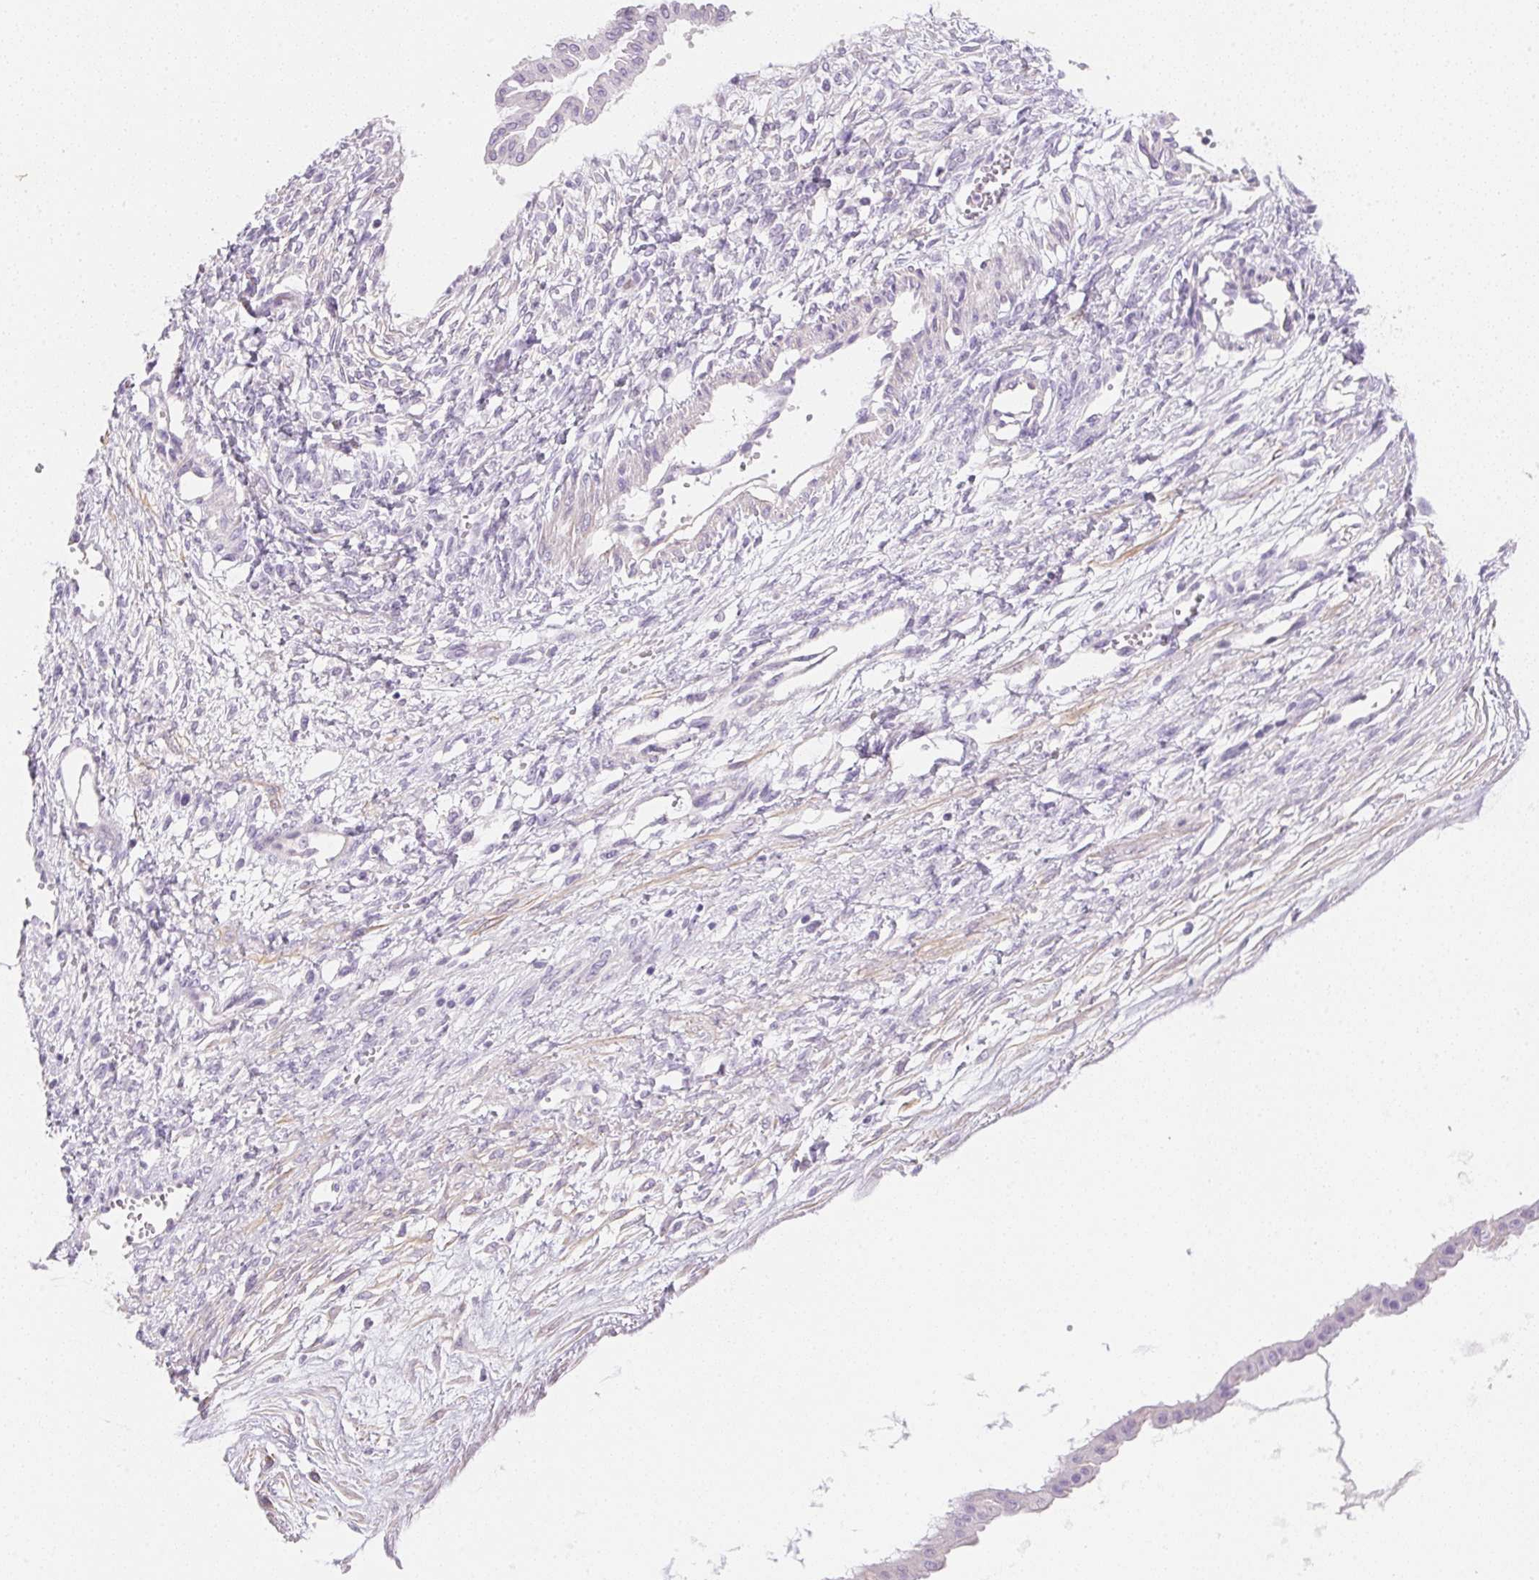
{"staining": {"intensity": "negative", "quantity": "none", "location": "none"}, "tissue": "ovarian cancer", "cell_type": "Tumor cells", "image_type": "cancer", "snomed": [{"axis": "morphology", "description": "Cystadenocarcinoma, mucinous, NOS"}, {"axis": "topography", "description": "Ovary"}], "caption": "IHC histopathology image of neoplastic tissue: human ovarian cancer stained with DAB (3,3'-diaminobenzidine) demonstrates no significant protein positivity in tumor cells.", "gene": "KCNE2", "patient": {"sex": "female", "age": 73}}